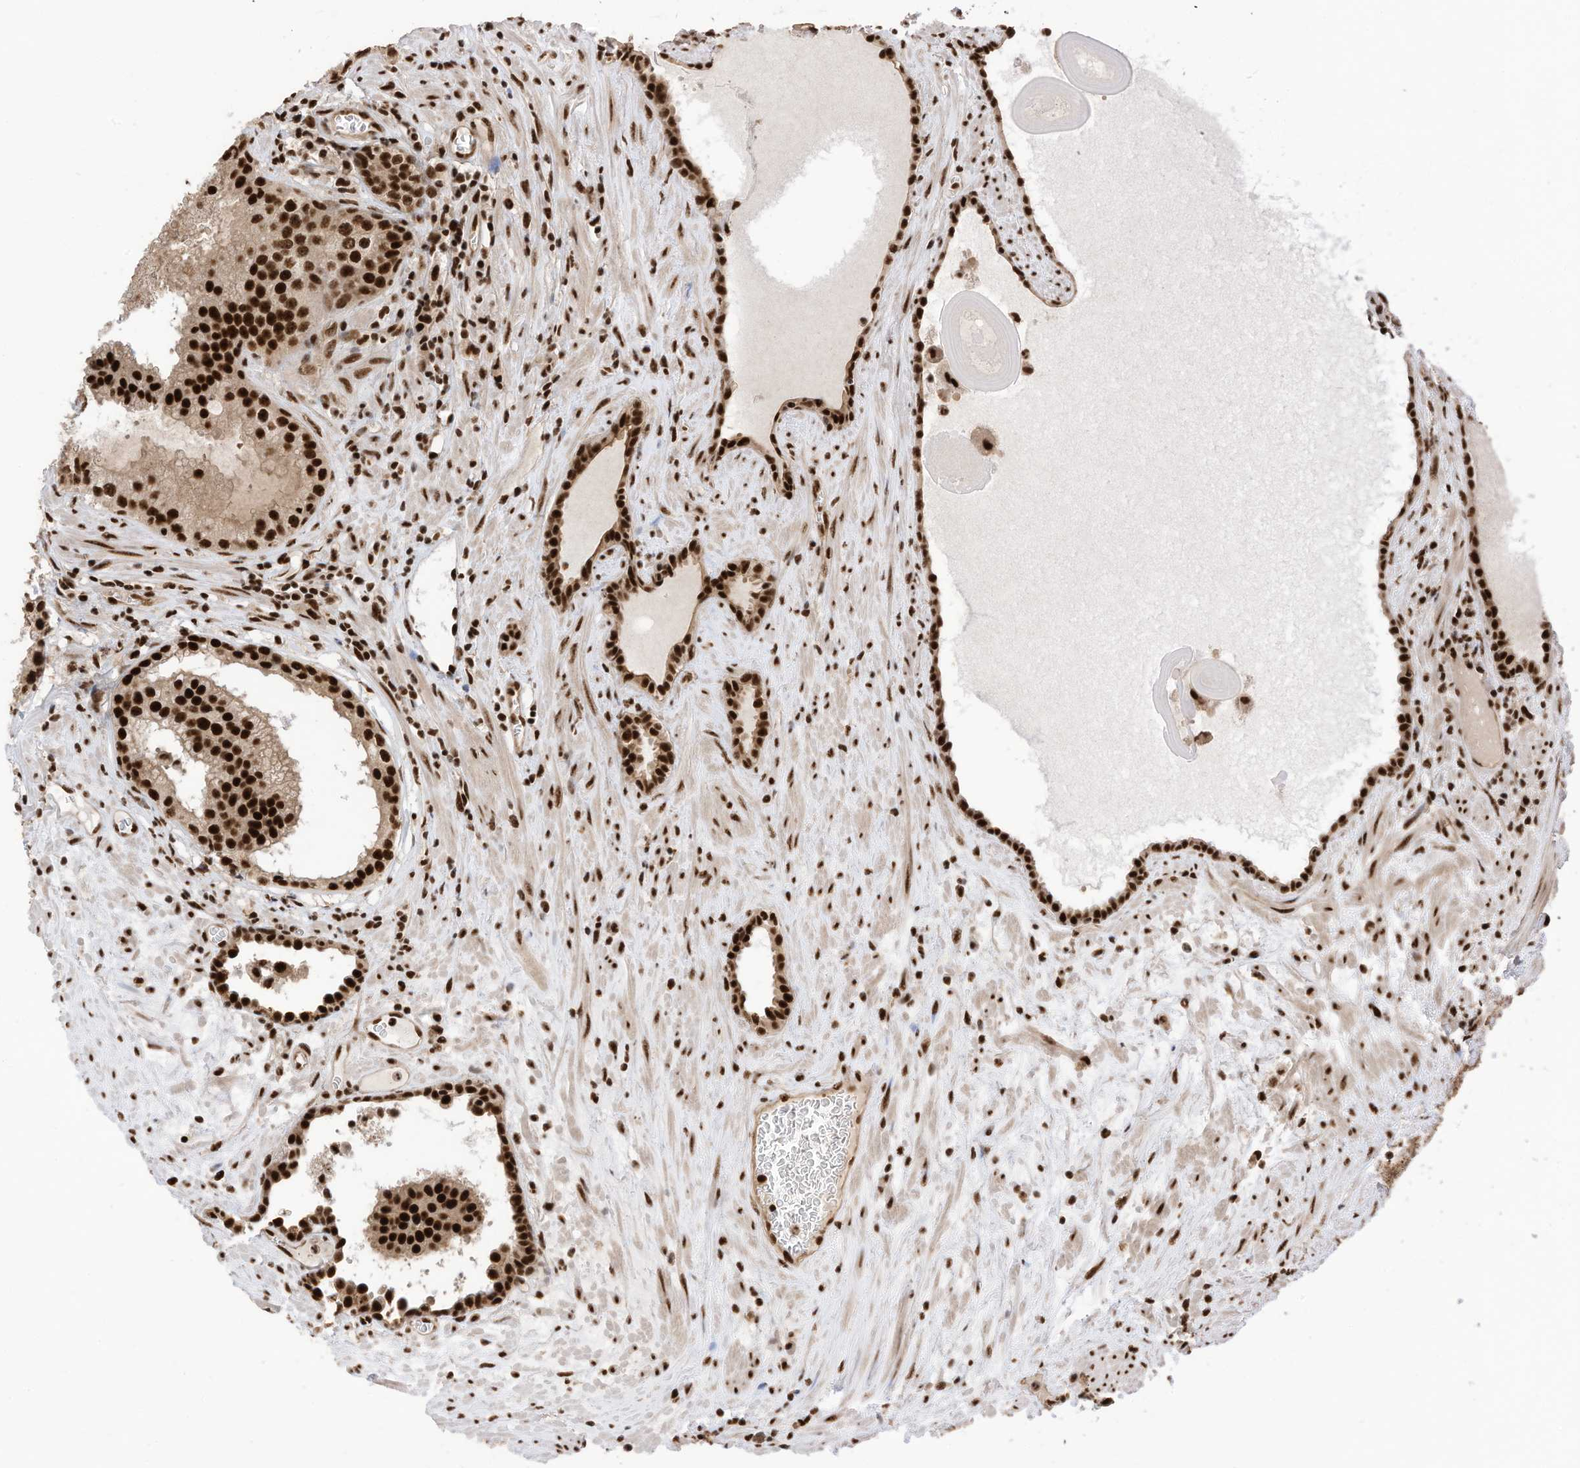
{"staining": {"intensity": "strong", "quantity": ">75%", "location": "nuclear"}, "tissue": "prostate cancer", "cell_type": "Tumor cells", "image_type": "cancer", "snomed": [{"axis": "morphology", "description": "Adenocarcinoma, High grade"}, {"axis": "topography", "description": "Prostate"}], "caption": "Immunohistochemical staining of prostate cancer (high-grade adenocarcinoma) displays strong nuclear protein staining in approximately >75% of tumor cells.", "gene": "SF3A3", "patient": {"sex": "male", "age": 68}}